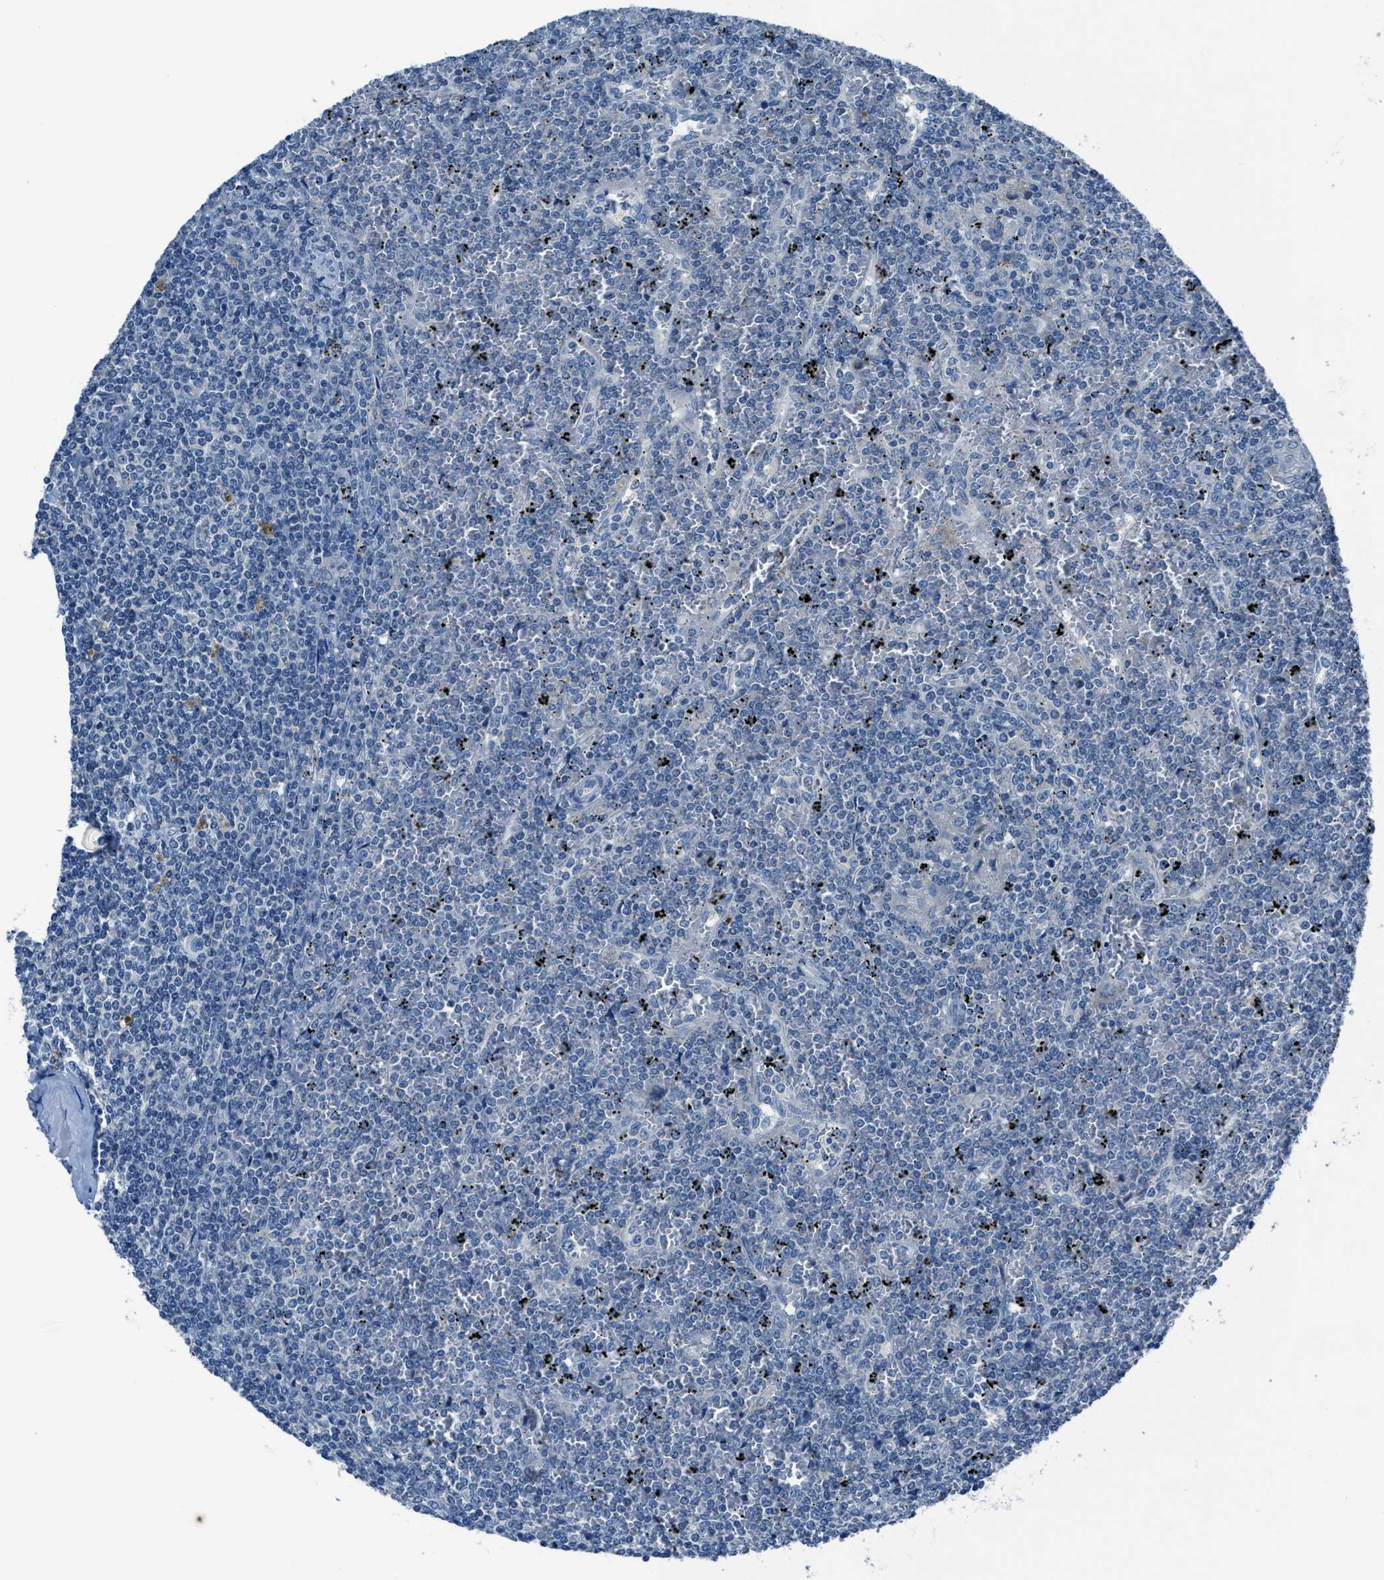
{"staining": {"intensity": "negative", "quantity": "none", "location": "none"}, "tissue": "lymphoma", "cell_type": "Tumor cells", "image_type": "cancer", "snomed": [{"axis": "morphology", "description": "Malignant lymphoma, non-Hodgkin's type, Low grade"}, {"axis": "topography", "description": "Spleen"}], "caption": "The micrograph demonstrates no staining of tumor cells in lymphoma.", "gene": "ADAM2", "patient": {"sex": "female", "age": 19}}